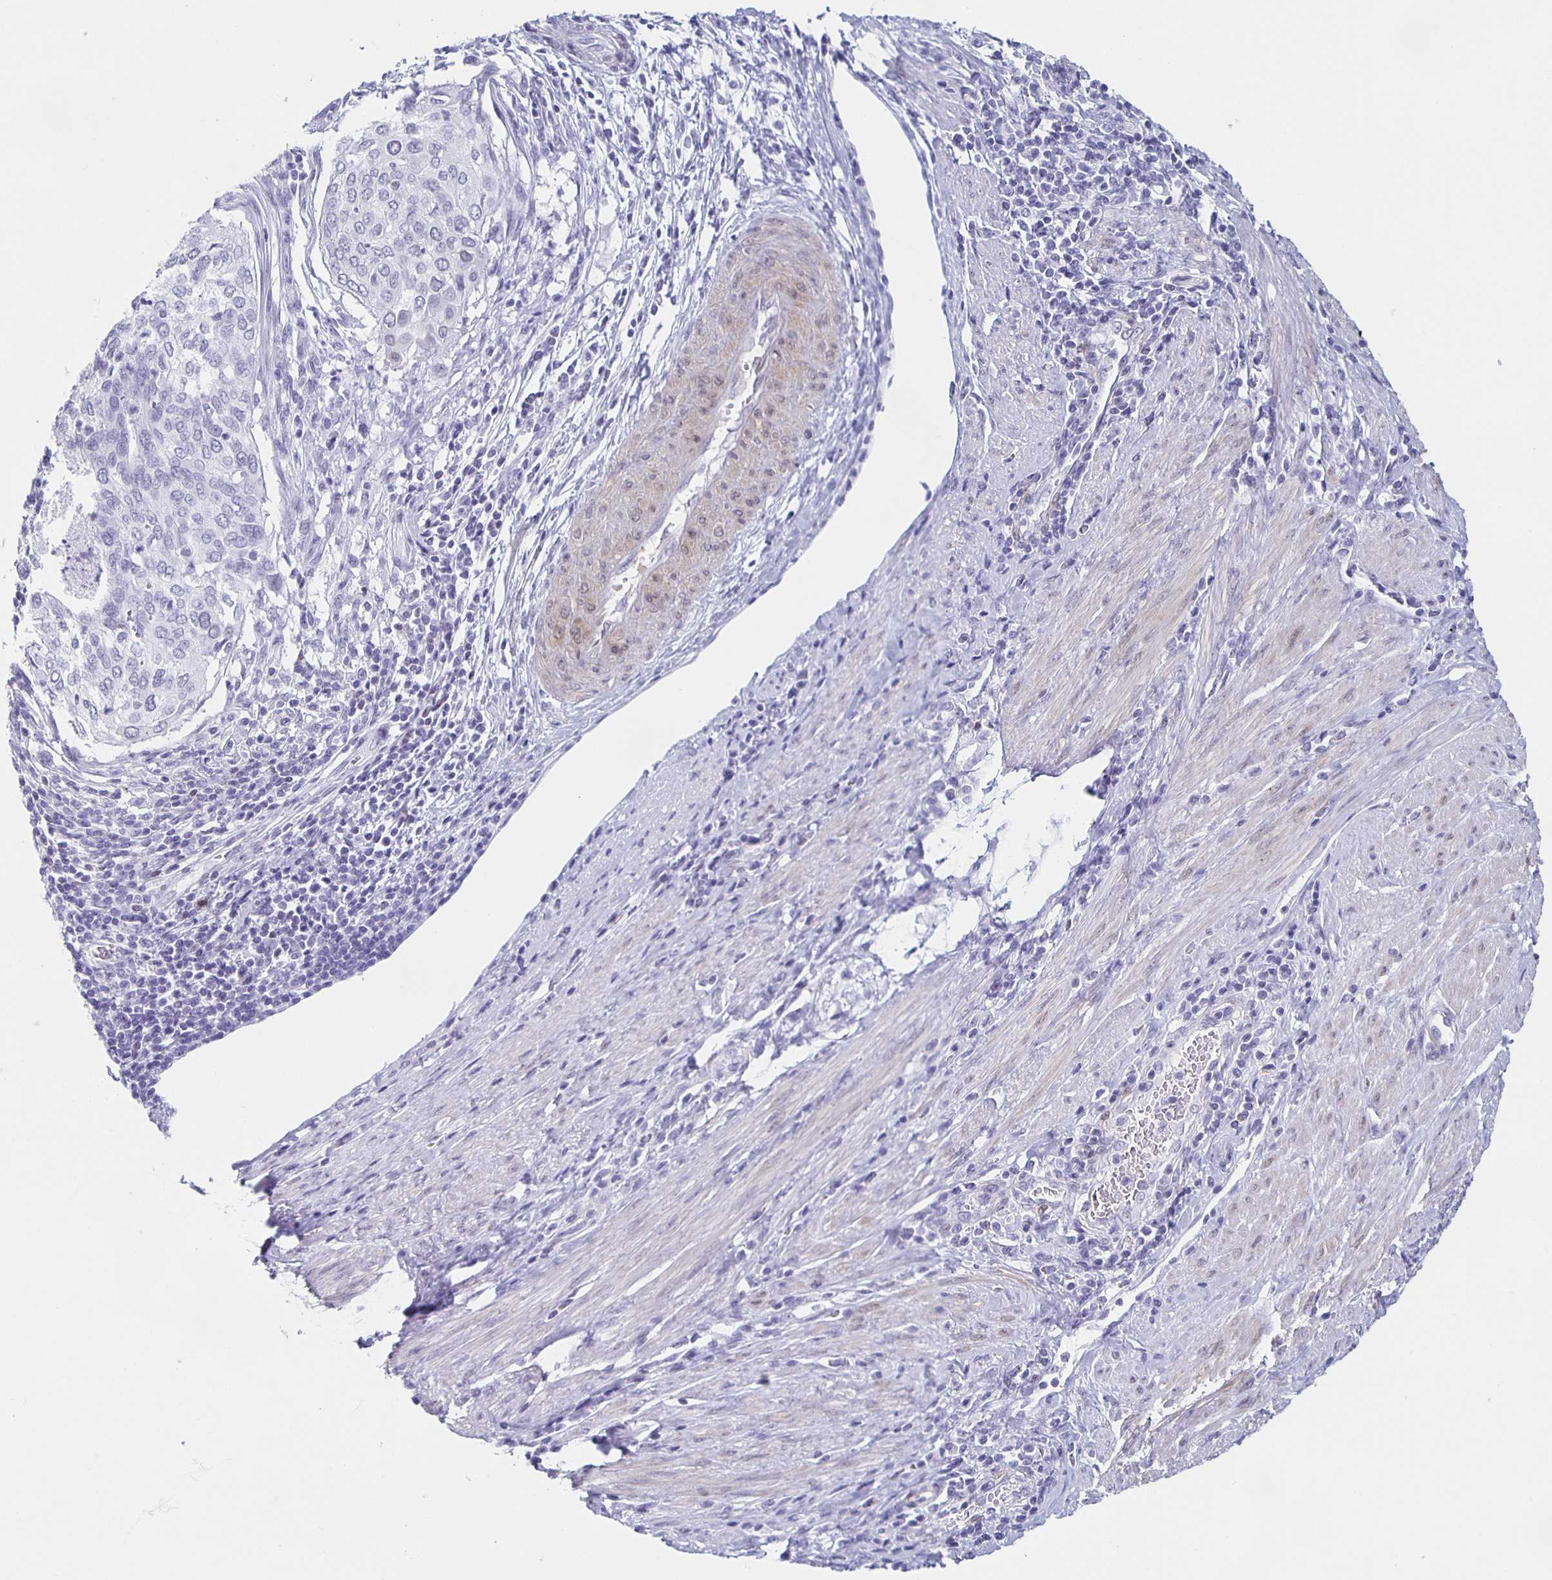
{"staining": {"intensity": "negative", "quantity": "none", "location": "none"}, "tissue": "cervical cancer", "cell_type": "Tumor cells", "image_type": "cancer", "snomed": [{"axis": "morphology", "description": "Squamous cell carcinoma, NOS"}, {"axis": "topography", "description": "Cervix"}], "caption": "Histopathology image shows no protein expression in tumor cells of cervical squamous cell carcinoma tissue.", "gene": "TPPP", "patient": {"sex": "female", "age": 38}}